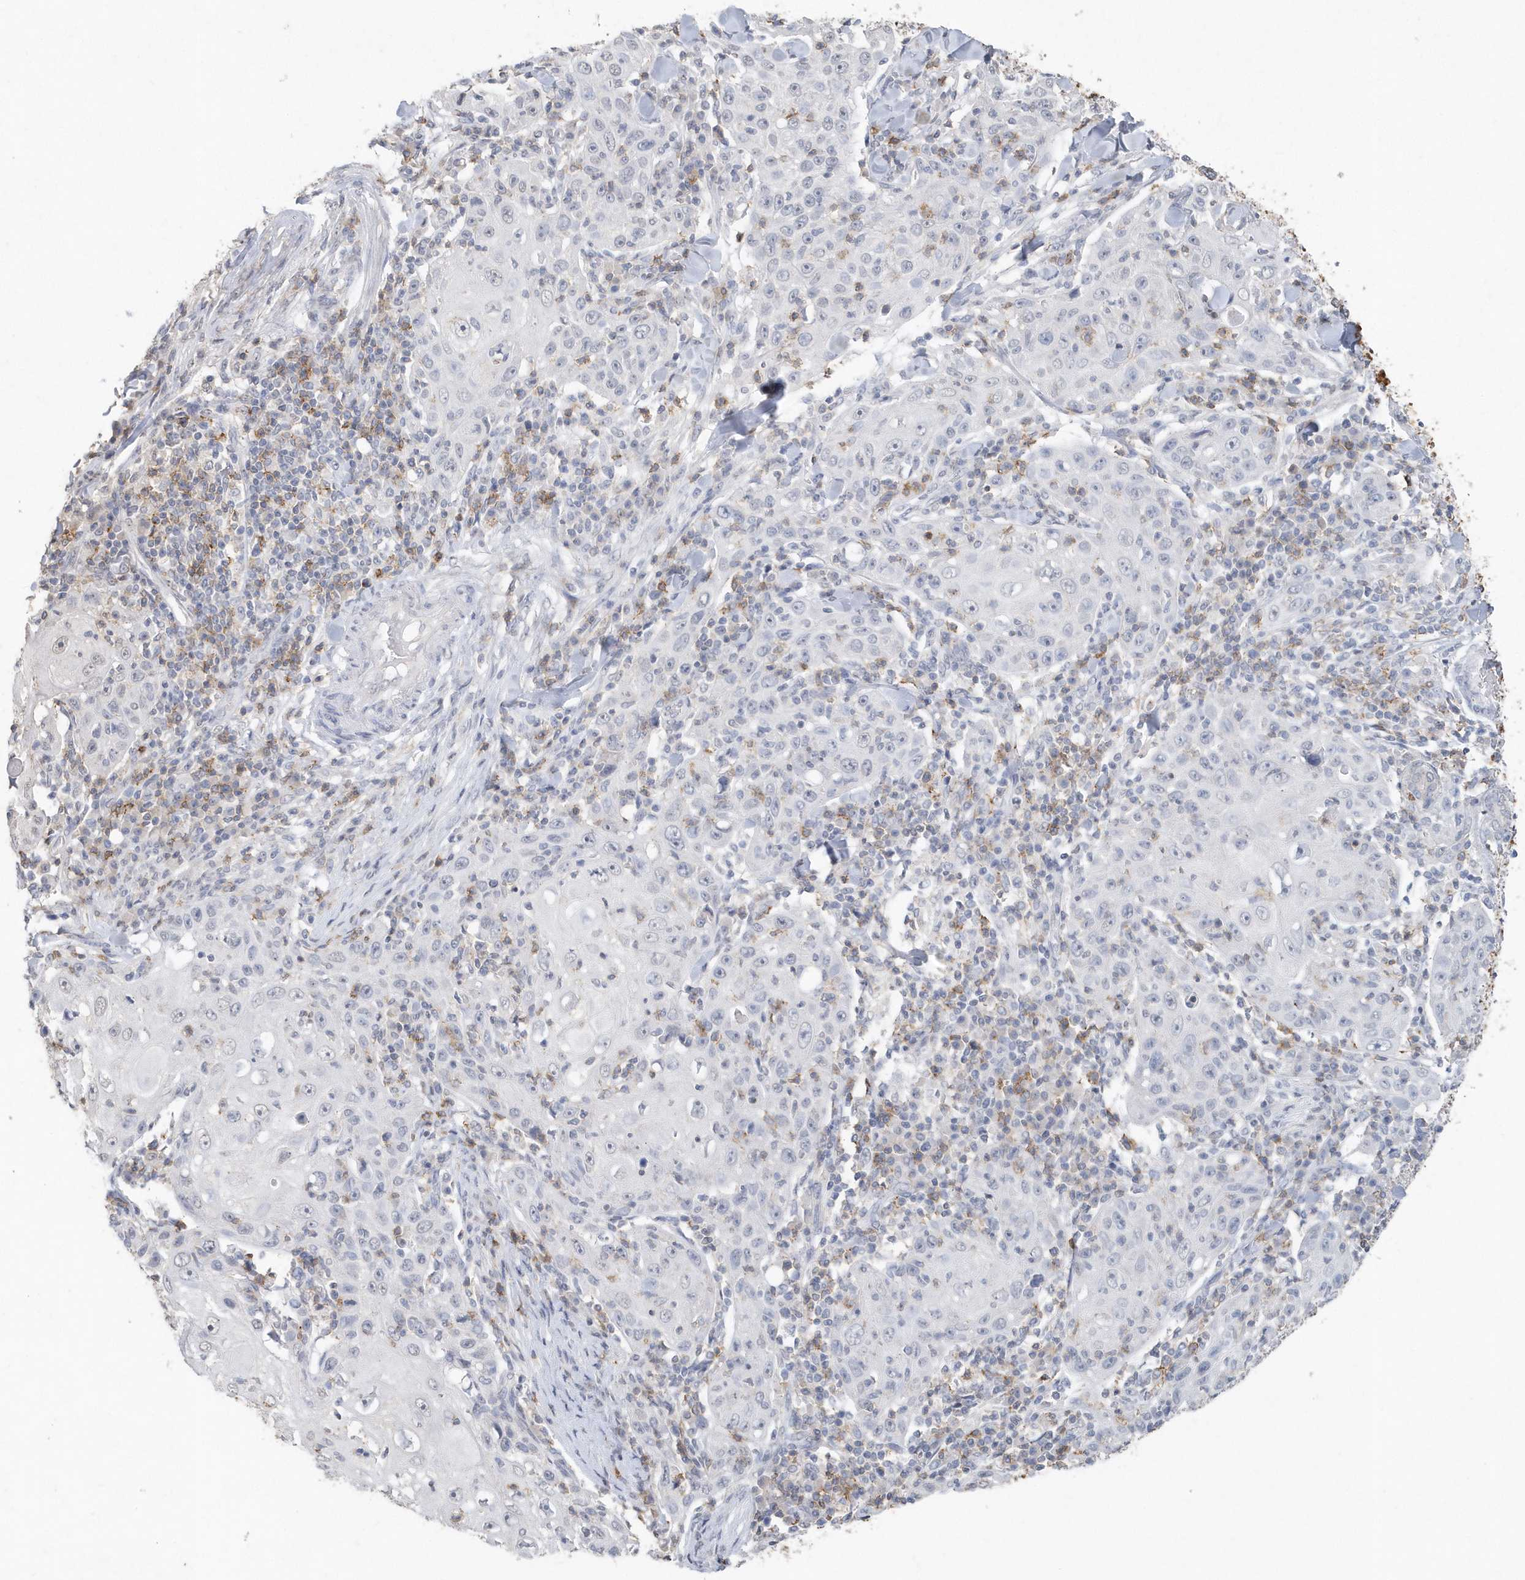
{"staining": {"intensity": "negative", "quantity": "none", "location": "none"}, "tissue": "skin cancer", "cell_type": "Tumor cells", "image_type": "cancer", "snomed": [{"axis": "morphology", "description": "Squamous cell carcinoma, NOS"}, {"axis": "topography", "description": "Skin"}], "caption": "IHC histopathology image of skin cancer (squamous cell carcinoma) stained for a protein (brown), which exhibits no positivity in tumor cells. The staining was performed using DAB (3,3'-diaminobenzidine) to visualize the protein expression in brown, while the nuclei were stained in blue with hematoxylin (Magnification: 20x).", "gene": "PDCD1", "patient": {"sex": "female", "age": 88}}